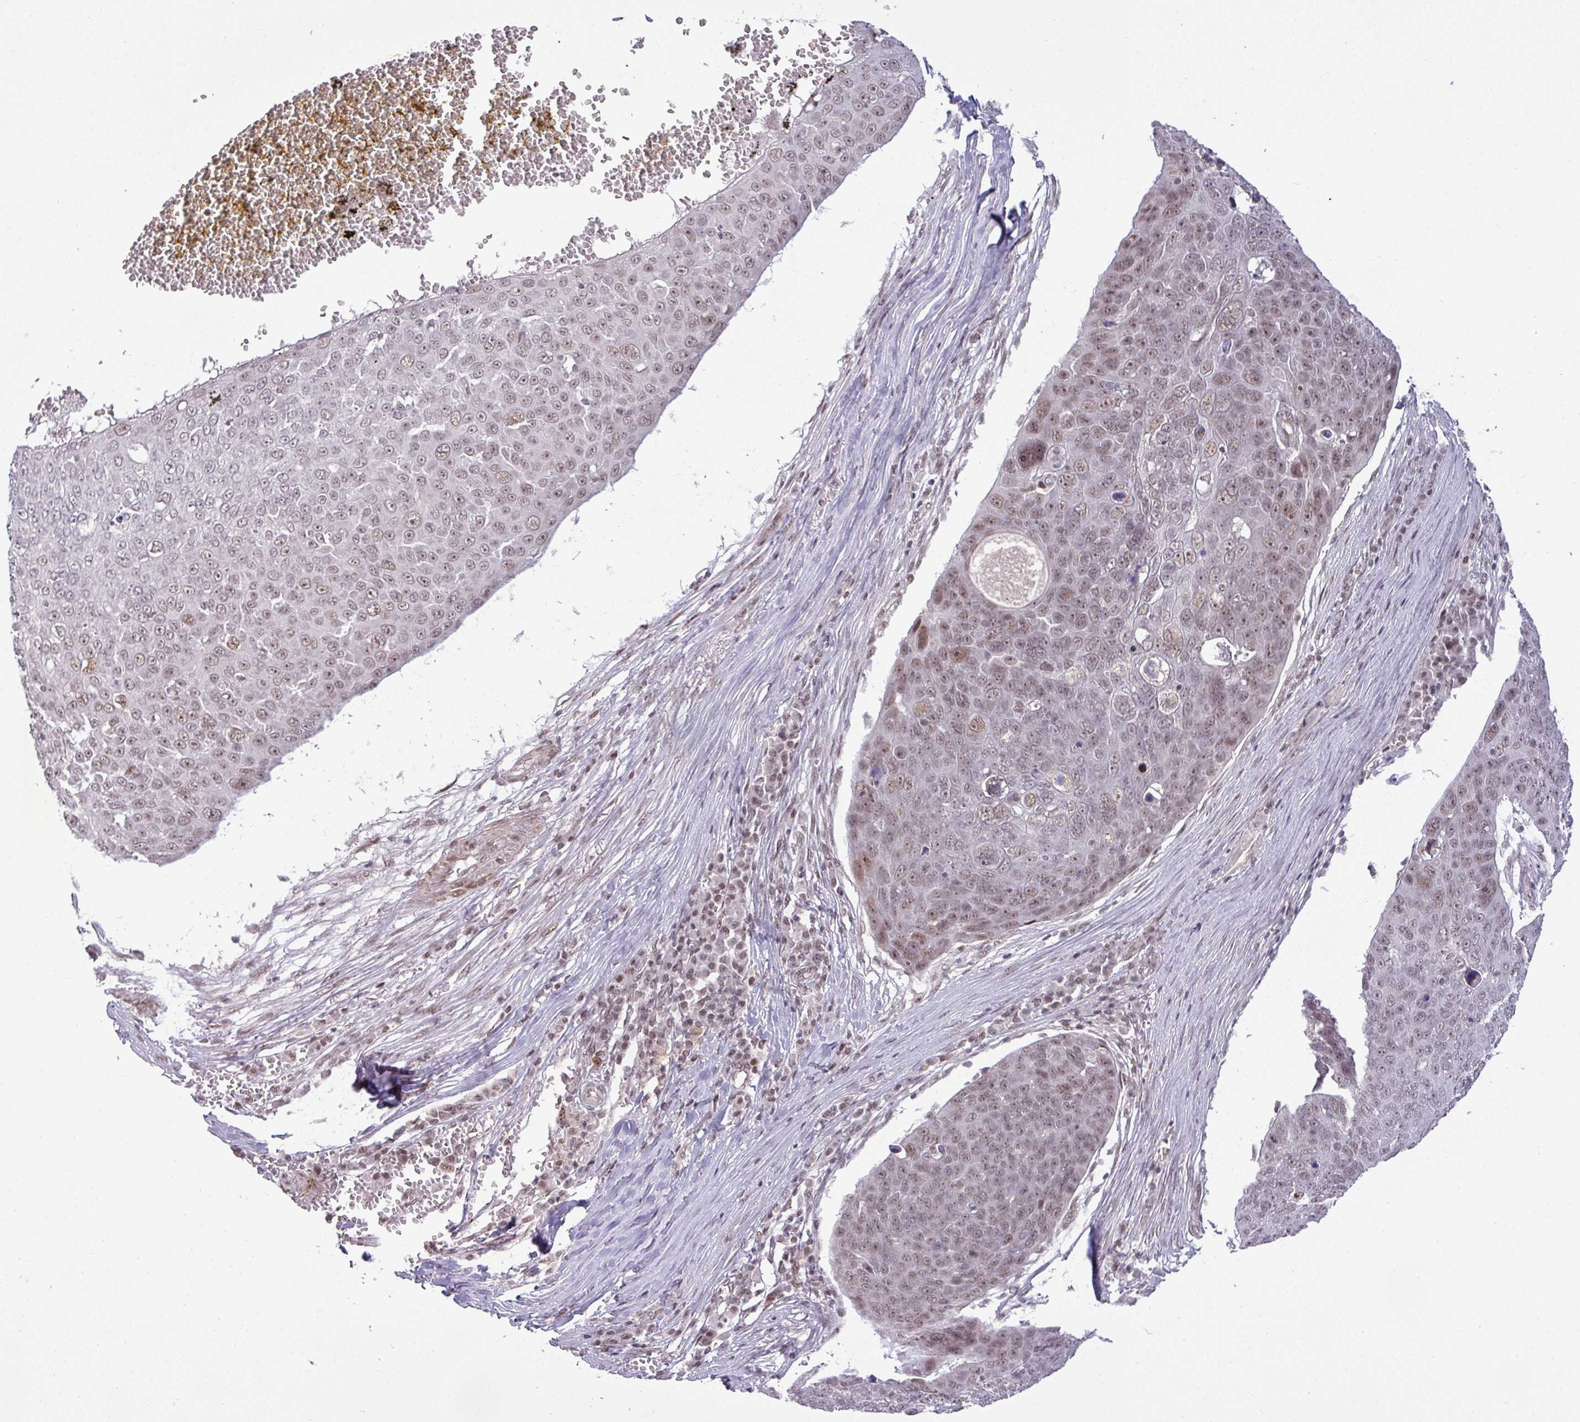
{"staining": {"intensity": "weak", "quantity": ">75%", "location": "nuclear"}, "tissue": "skin cancer", "cell_type": "Tumor cells", "image_type": "cancer", "snomed": [{"axis": "morphology", "description": "Squamous cell carcinoma, NOS"}, {"axis": "topography", "description": "Skin"}], "caption": "The histopathology image displays a brown stain indicating the presence of a protein in the nuclear of tumor cells in squamous cell carcinoma (skin).", "gene": "PTPN20", "patient": {"sex": "male", "age": 71}}